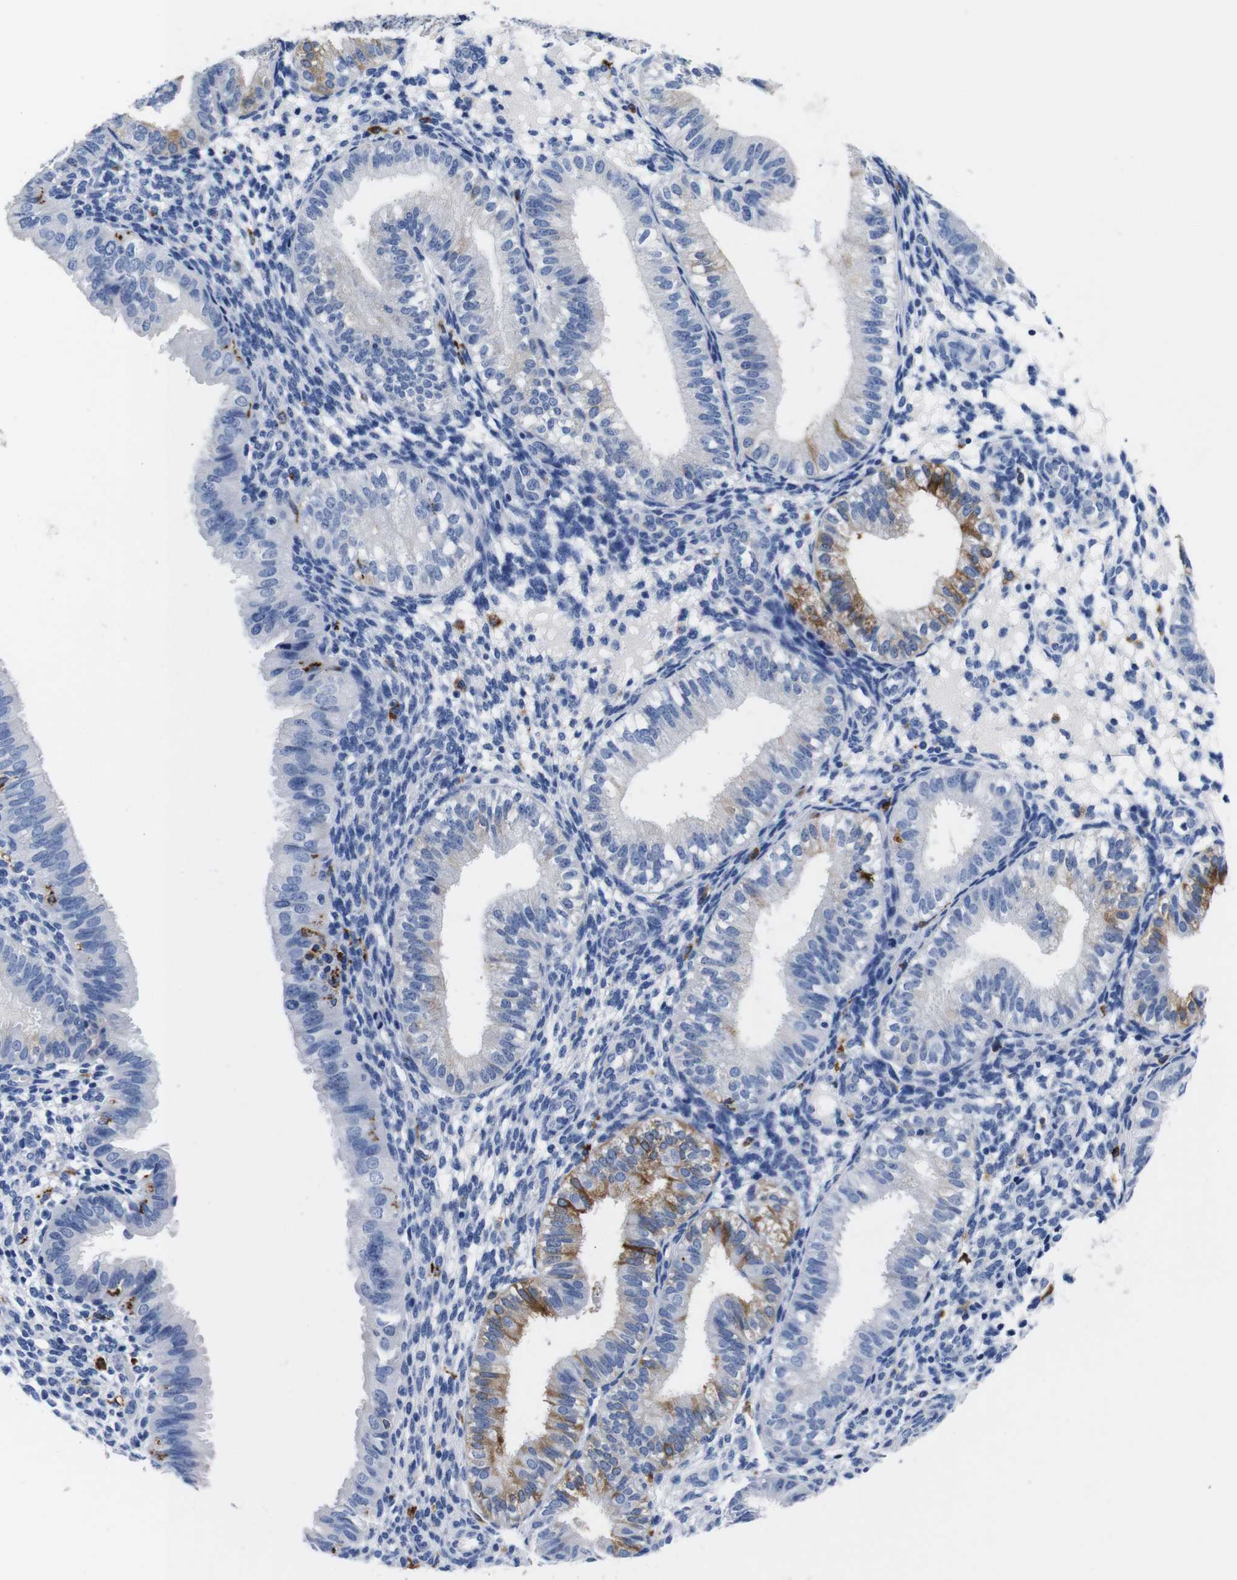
{"staining": {"intensity": "negative", "quantity": "none", "location": "none"}, "tissue": "endometrium", "cell_type": "Cells in endometrial stroma", "image_type": "normal", "snomed": [{"axis": "morphology", "description": "Normal tissue, NOS"}, {"axis": "topography", "description": "Endometrium"}], "caption": "Immunohistochemistry (IHC) histopathology image of benign endometrium stained for a protein (brown), which displays no positivity in cells in endometrial stroma.", "gene": "ENSG00000248993", "patient": {"sex": "female", "age": 39}}